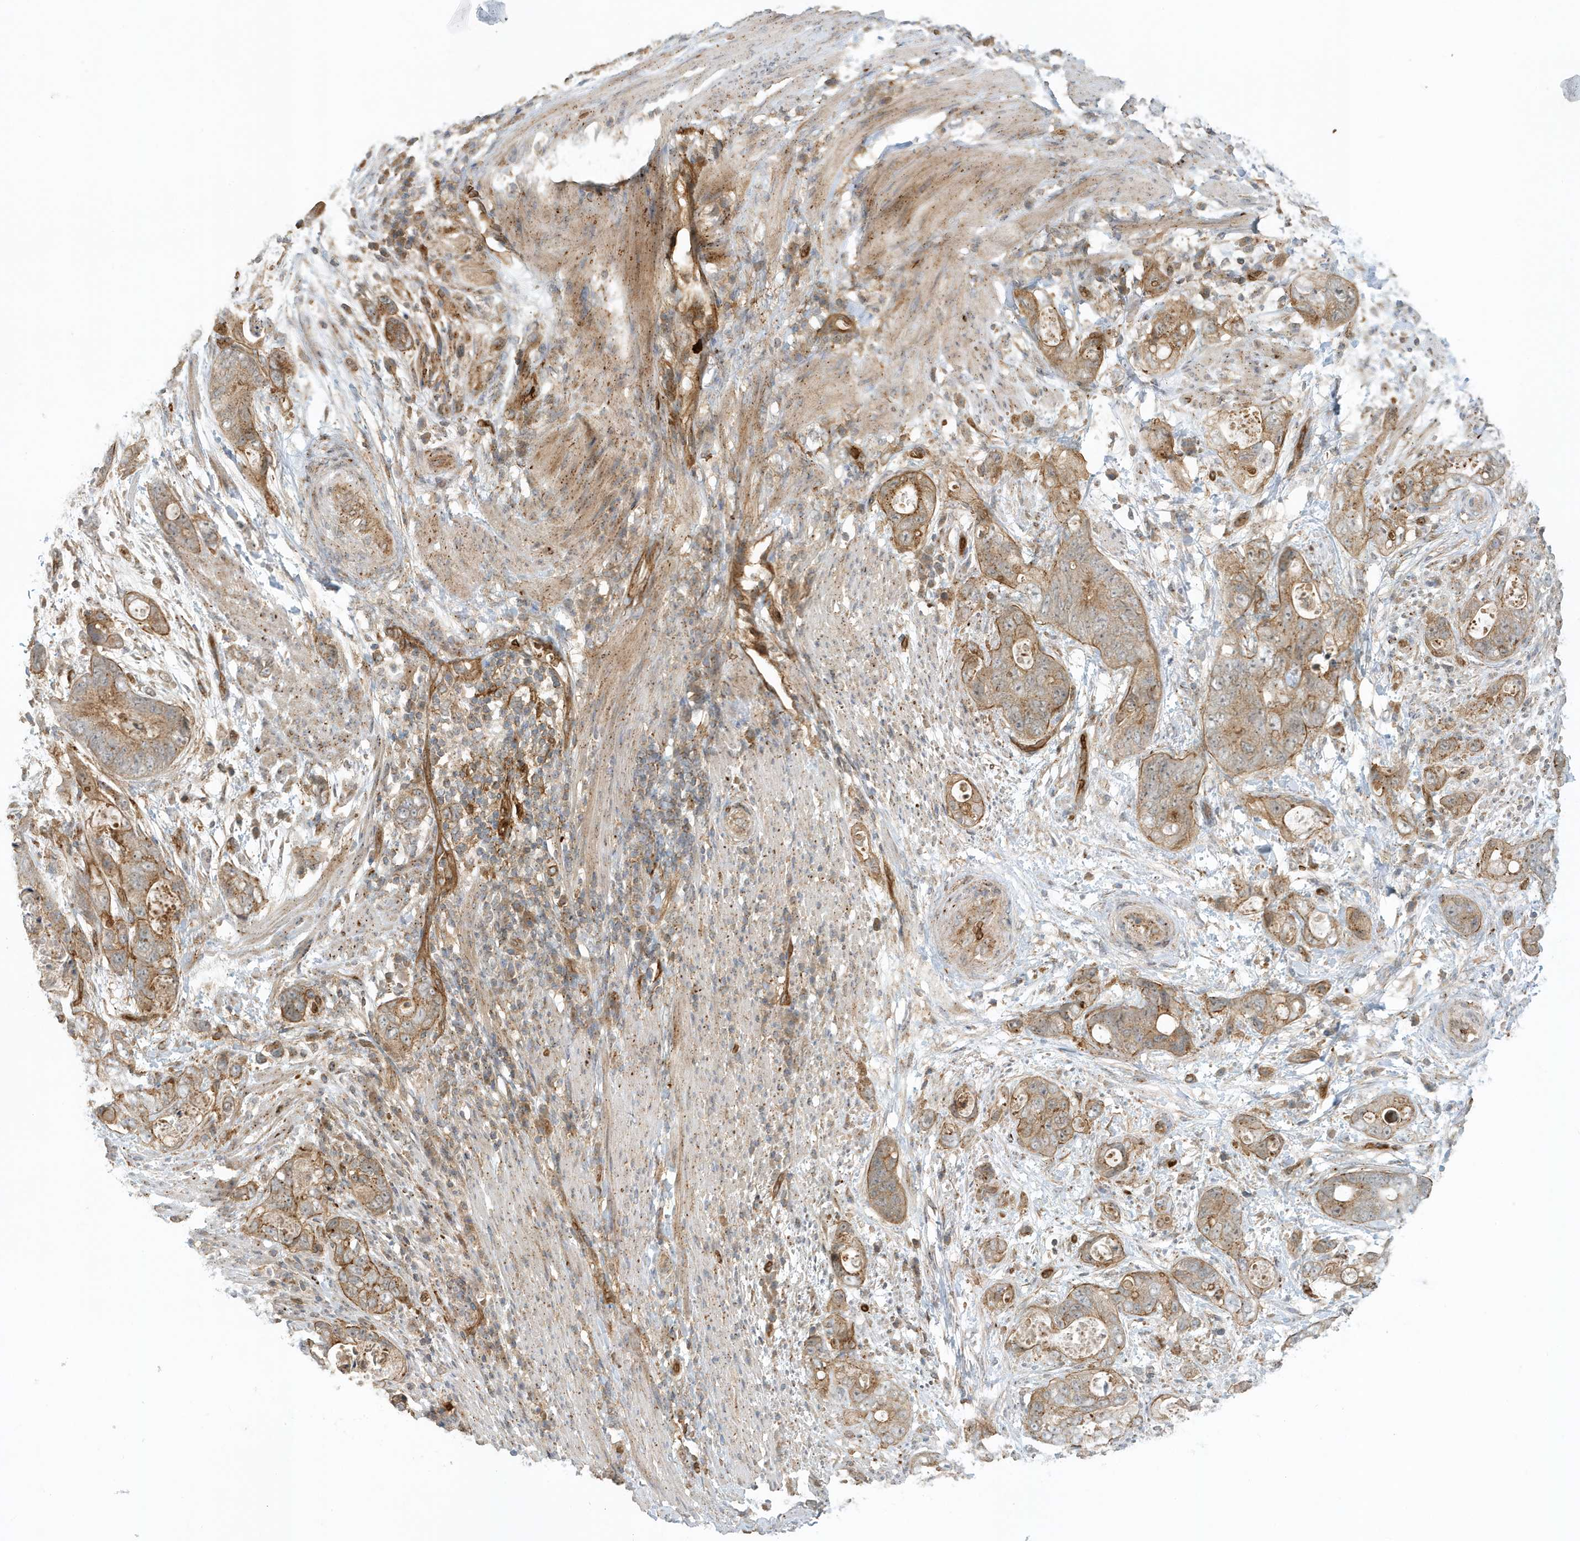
{"staining": {"intensity": "moderate", "quantity": ">75%", "location": "cytoplasmic/membranous"}, "tissue": "stomach cancer", "cell_type": "Tumor cells", "image_type": "cancer", "snomed": [{"axis": "morphology", "description": "Adenocarcinoma, NOS"}, {"axis": "topography", "description": "Stomach"}], "caption": "The histopathology image displays staining of stomach adenocarcinoma, revealing moderate cytoplasmic/membranous protein staining (brown color) within tumor cells.", "gene": "FYCO1", "patient": {"sex": "female", "age": 89}}